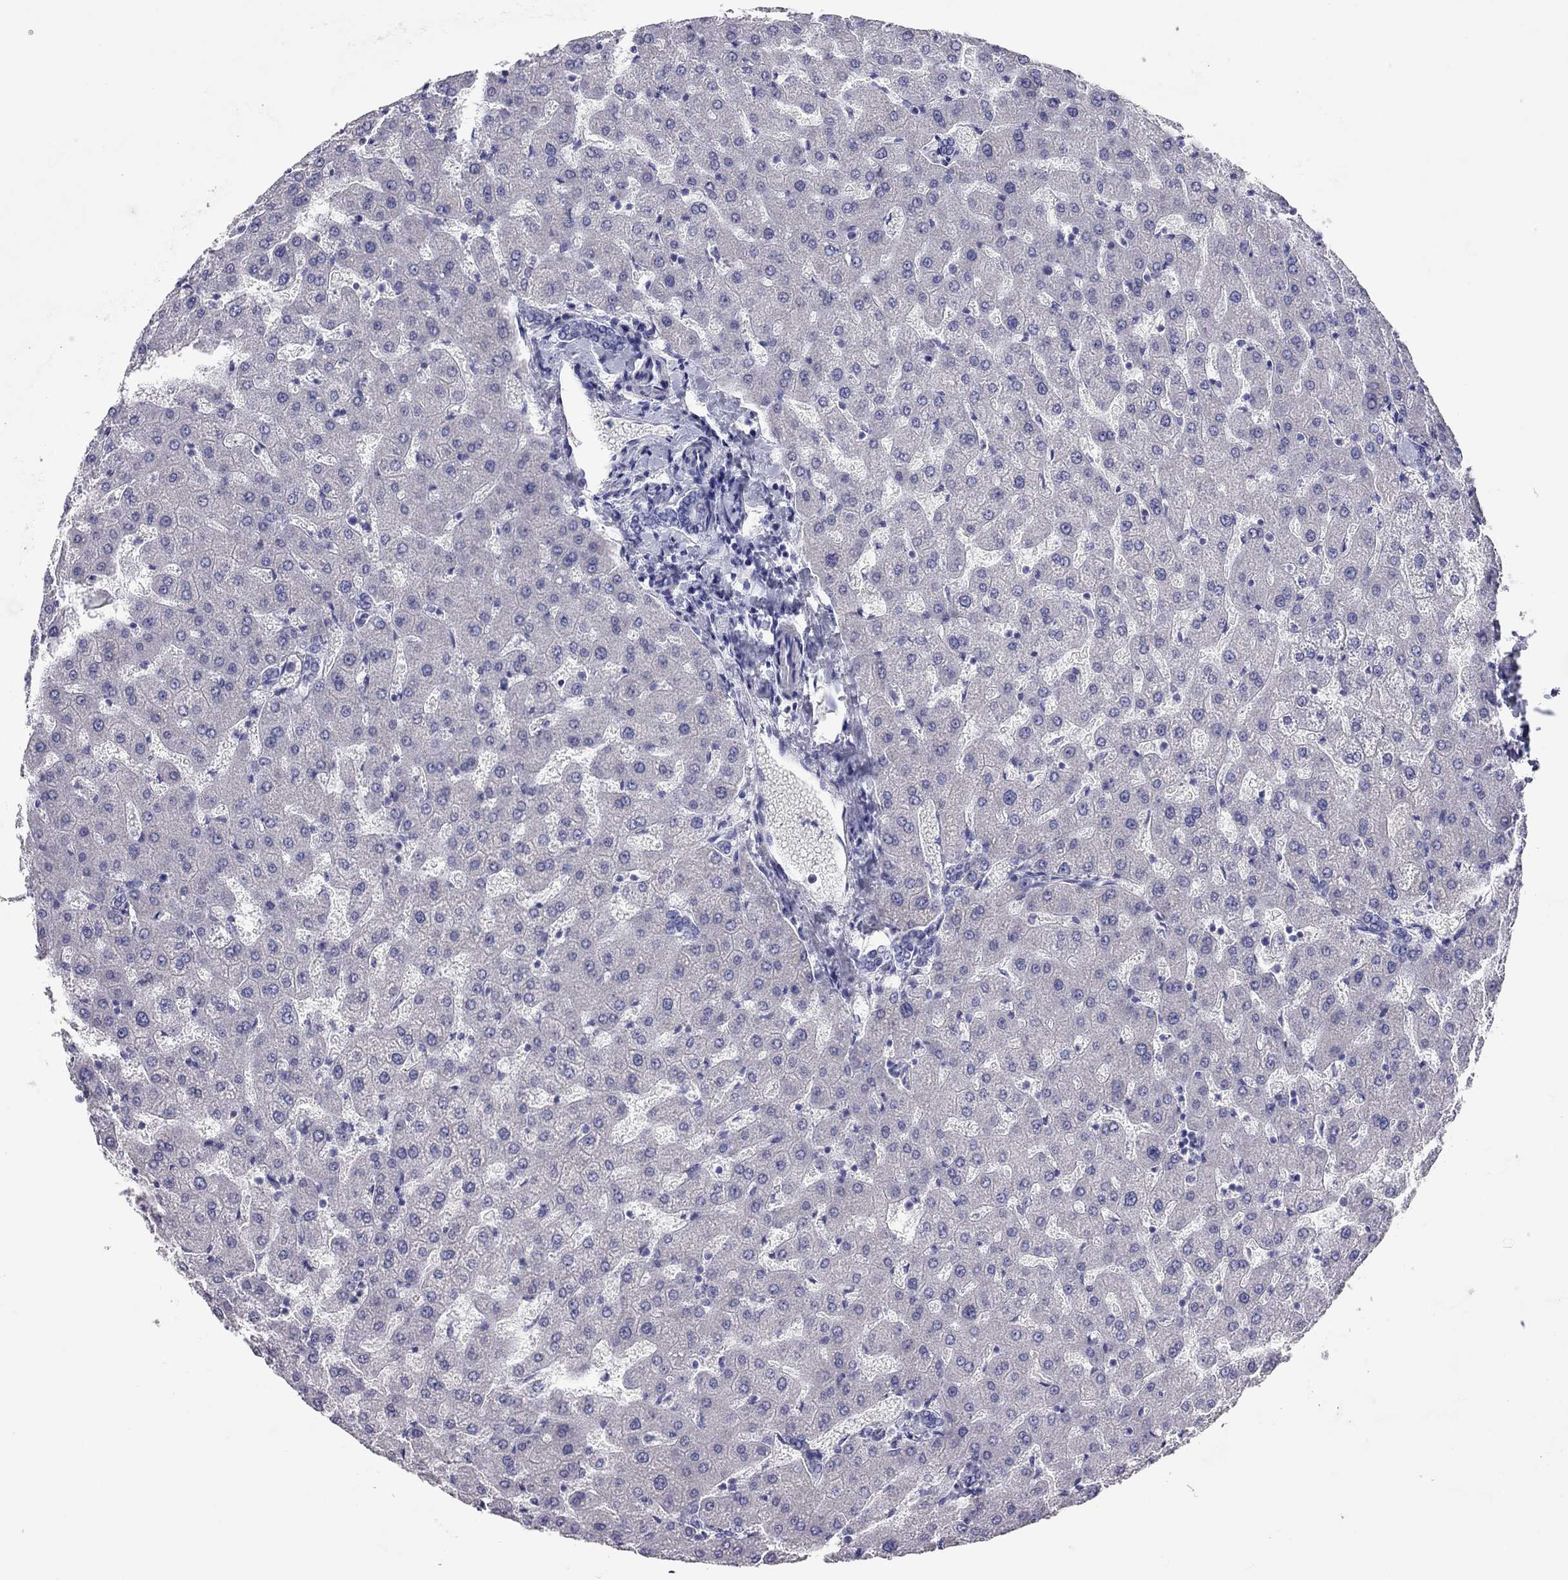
{"staining": {"intensity": "negative", "quantity": "none", "location": "none"}, "tissue": "liver", "cell_type": "Cholangiocytes", "image_type": "normal", "snomed": [{"axis": "morphology", "description": "Normal tissue, NOS"}, {"axis": "topography", "description": "Liver"}], "caption": "Protein analysis of normal liver exhibits no significant positivity in cholangiocytes.", "gene": "STAG3", "patient": {"sex": "female", "age": 50}}